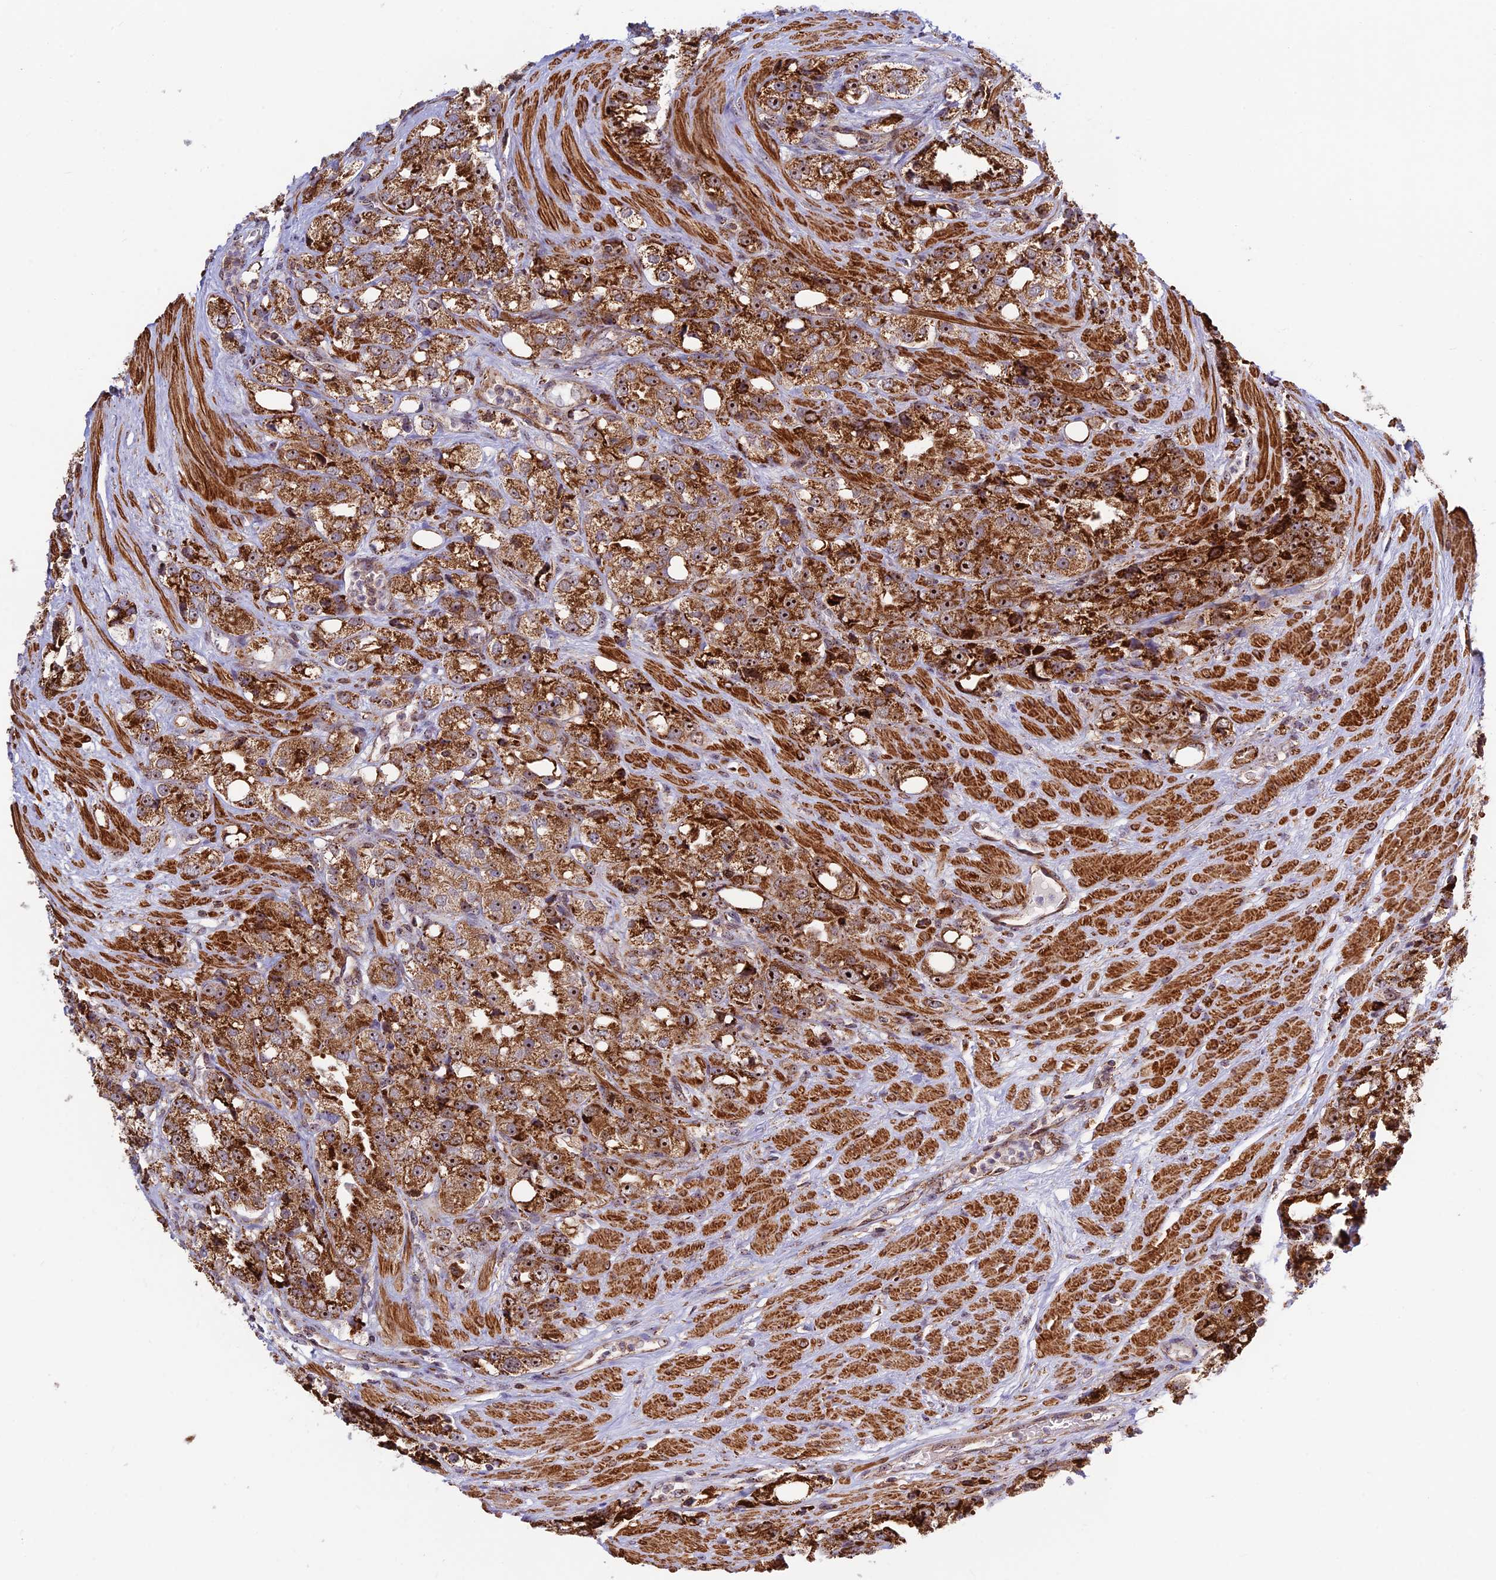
{"staining": {"intensity": "strong", "quantity": ">75%", "location": "cytoplasmic/membranous,nuclear"}, "tissue": "prostate cancer", "cell_type": "Tumor cells", "image_type": "cancer", "snomed": [{"axis": "morphology", "description": "Adenocarcinoma, NOS"}, {"axis": "topography", "description": "Prostate"}], "caption": "Immunohistochemical staining of adenocarcinoma (prostate) demonstrates high levels of strong cytoplasmic/membranous and nuclear protein positivity in approximately >75% of tumor cells.", "gene": "POLR1G", "patient": {"sex": "male", "age": 79}}